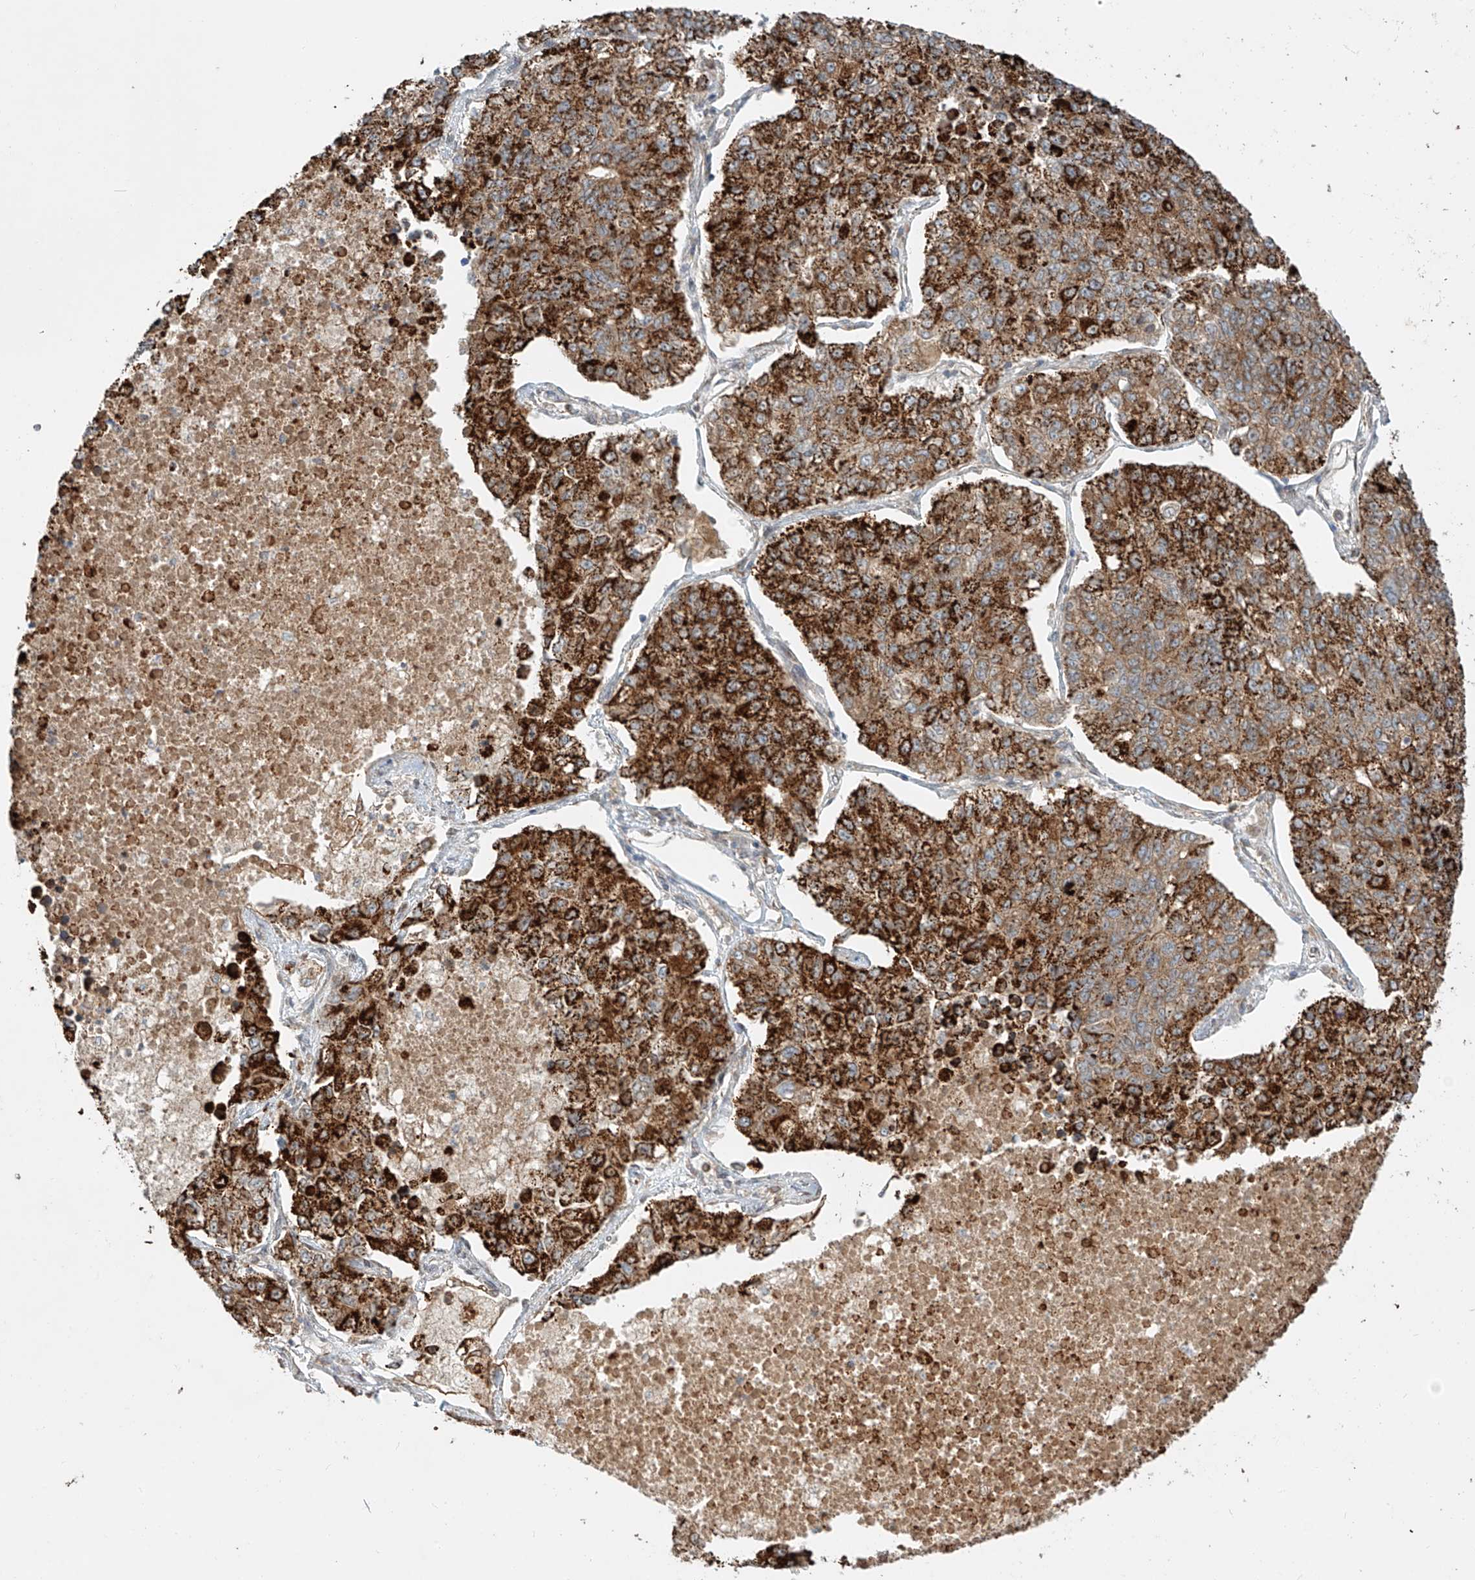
{"staining": {"intensity": "strong", "quantity": ">75%", "location": "cytoplasmic/membranous"}, "tissue": "lung cancer", "cell_type": "Tumor cells", "image_type": "cancer", "snomed": [{"axis": "morphology", "description": "Adenocarcinoma, NOS"}, {"axis": "topography", "description": "Lung"}], "caption": "The histopathology image reveals a brown stain indicating the presence of a protein in the cytoplasmic/membranous of tumor cells in lung adenocarcinoma. (DAB = brown stain, brightfield microscopy at high magnification).", "gene": "CEP162", "patient": {"sex": "male", "age": 49}}